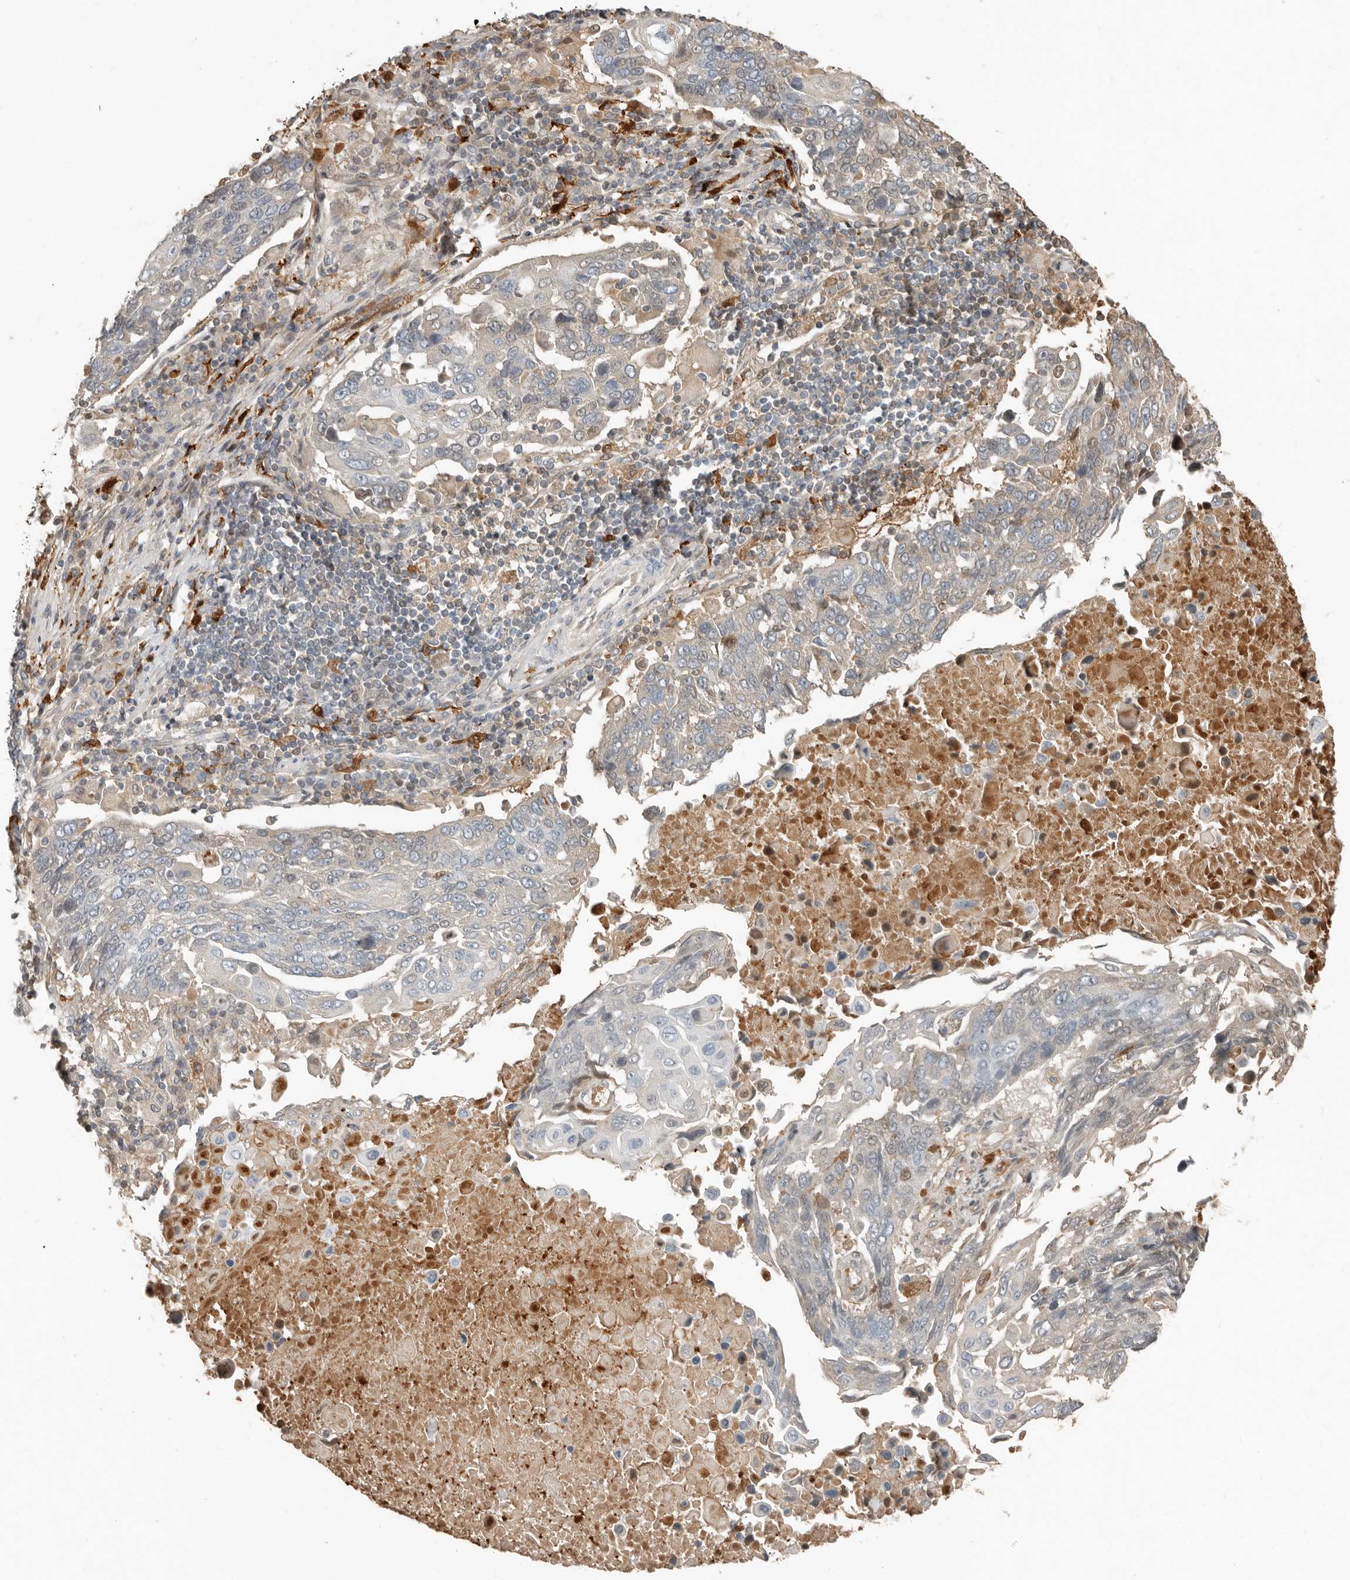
{"staining": {"intensity": "weak", "quantity": "<25%", "location": "cytoplasmic/membranous"}, "tissue": "lung cancer", "cell_type": "Tumor cells", "image_type": "cancer", "snomed": [{"axis": "morphology", "description": "Squamous cell carcinoma, NOS"}, {"axis": "topography", "description": "Lung"}], "caption": "Immunohistochemistry (IHC) micrograph of neoplastic tissue: human lung cancer (squamous cell carcinoma) stained with DAB reveals no significant protein staining in tumor cells. (Immunohistochemistry, brightfield microscopy, high magnification).", "gene": "KLHL38", "patient": {"sex": "male", "age": 66}}